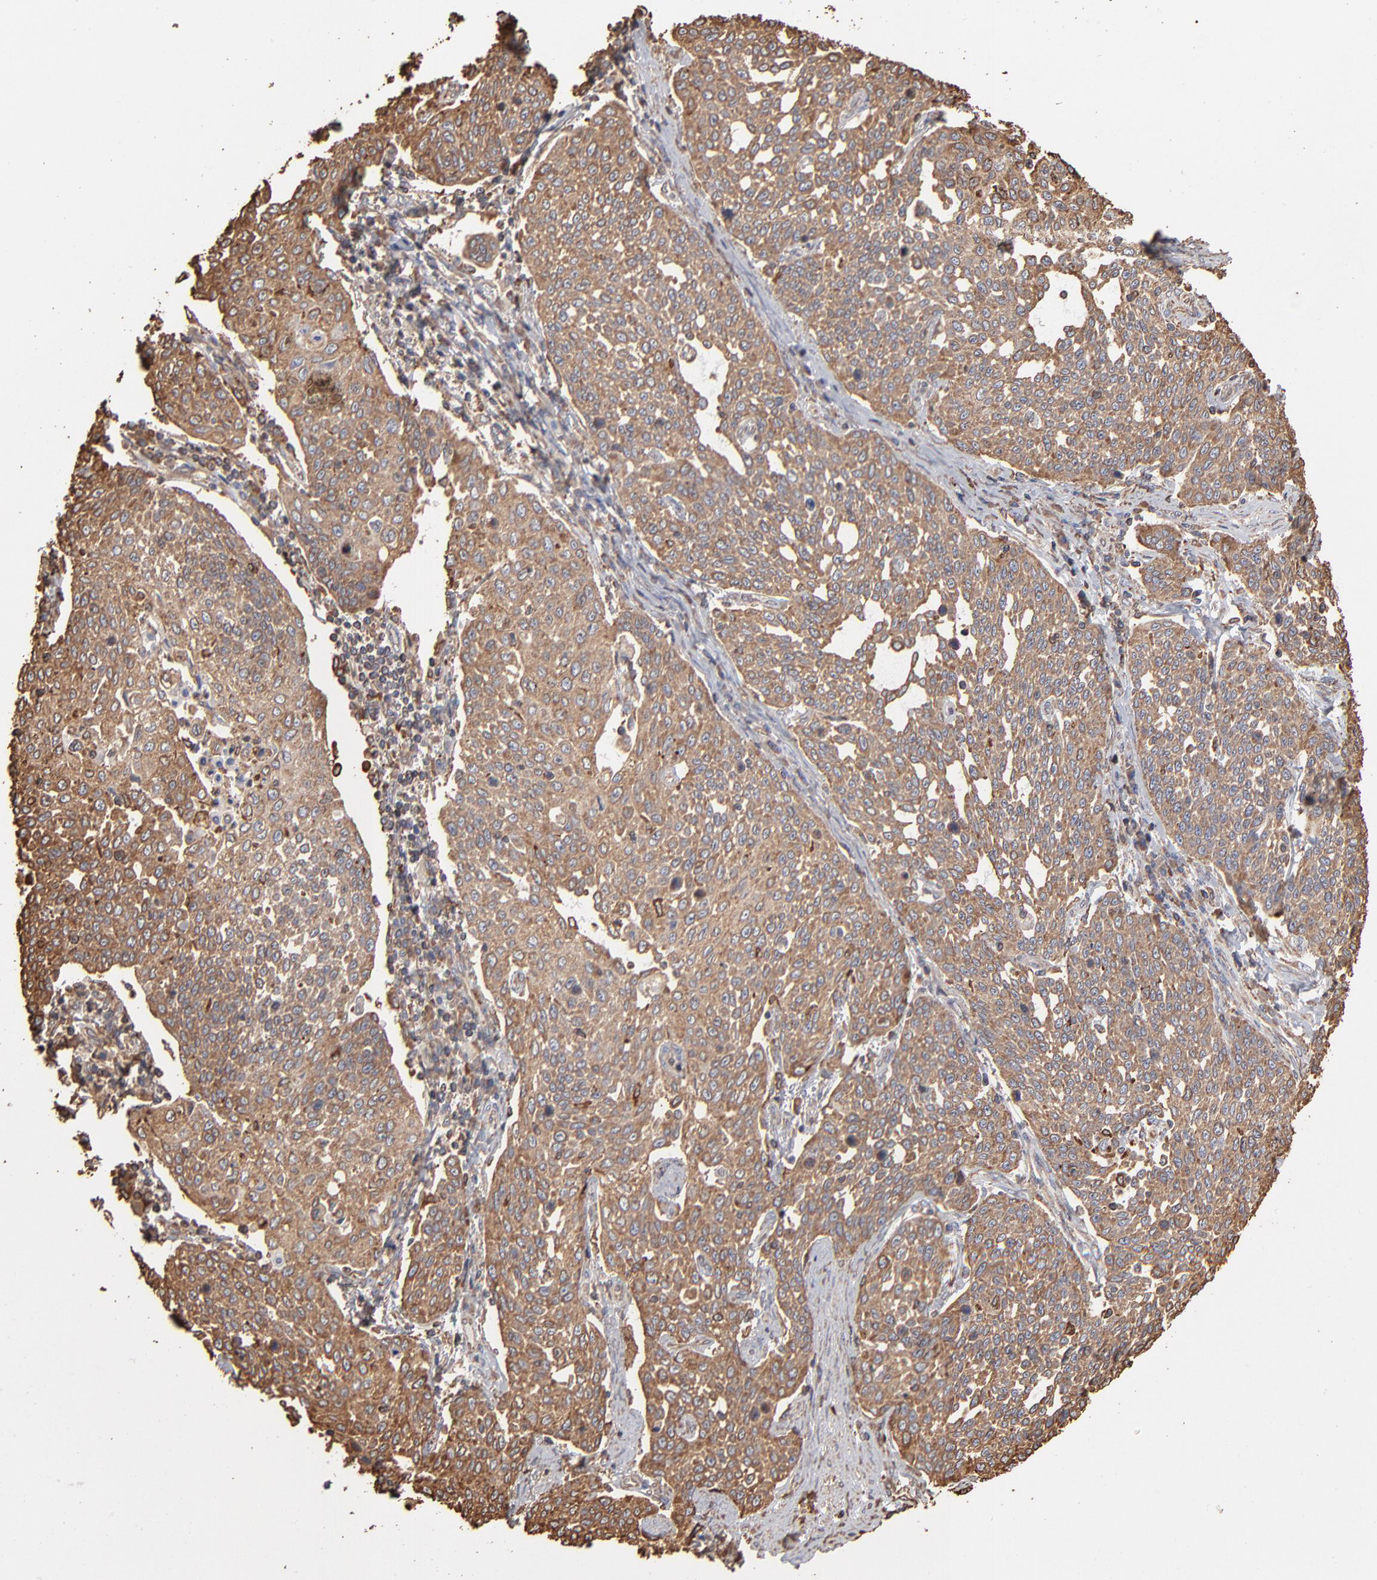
{"staining": {"intensity": "moderate", "quantity": ">75%", "location": "cytoplasmic/membranous"}, "tissue": "cervical cancer", "cell_type": "Tumor cells", "image_type": "cancer", "snomed": [{"axis": "morphology", "description": "Squamous cell carcinoma, NOS"}, {"axis": "topography", "description": "Cervix"}], "caption": "This micrograph shows squamous cell carcinoma (cervical) stained with immunohistochemistry (IHC) to label a protein in brown. The cytoplasmic/membranous of tumor cells show moderate positivity for the protein. Nuclei are counter-stained blue.", "gene": "PDIA3", "patient": {"sex": "female", "age": 34}}